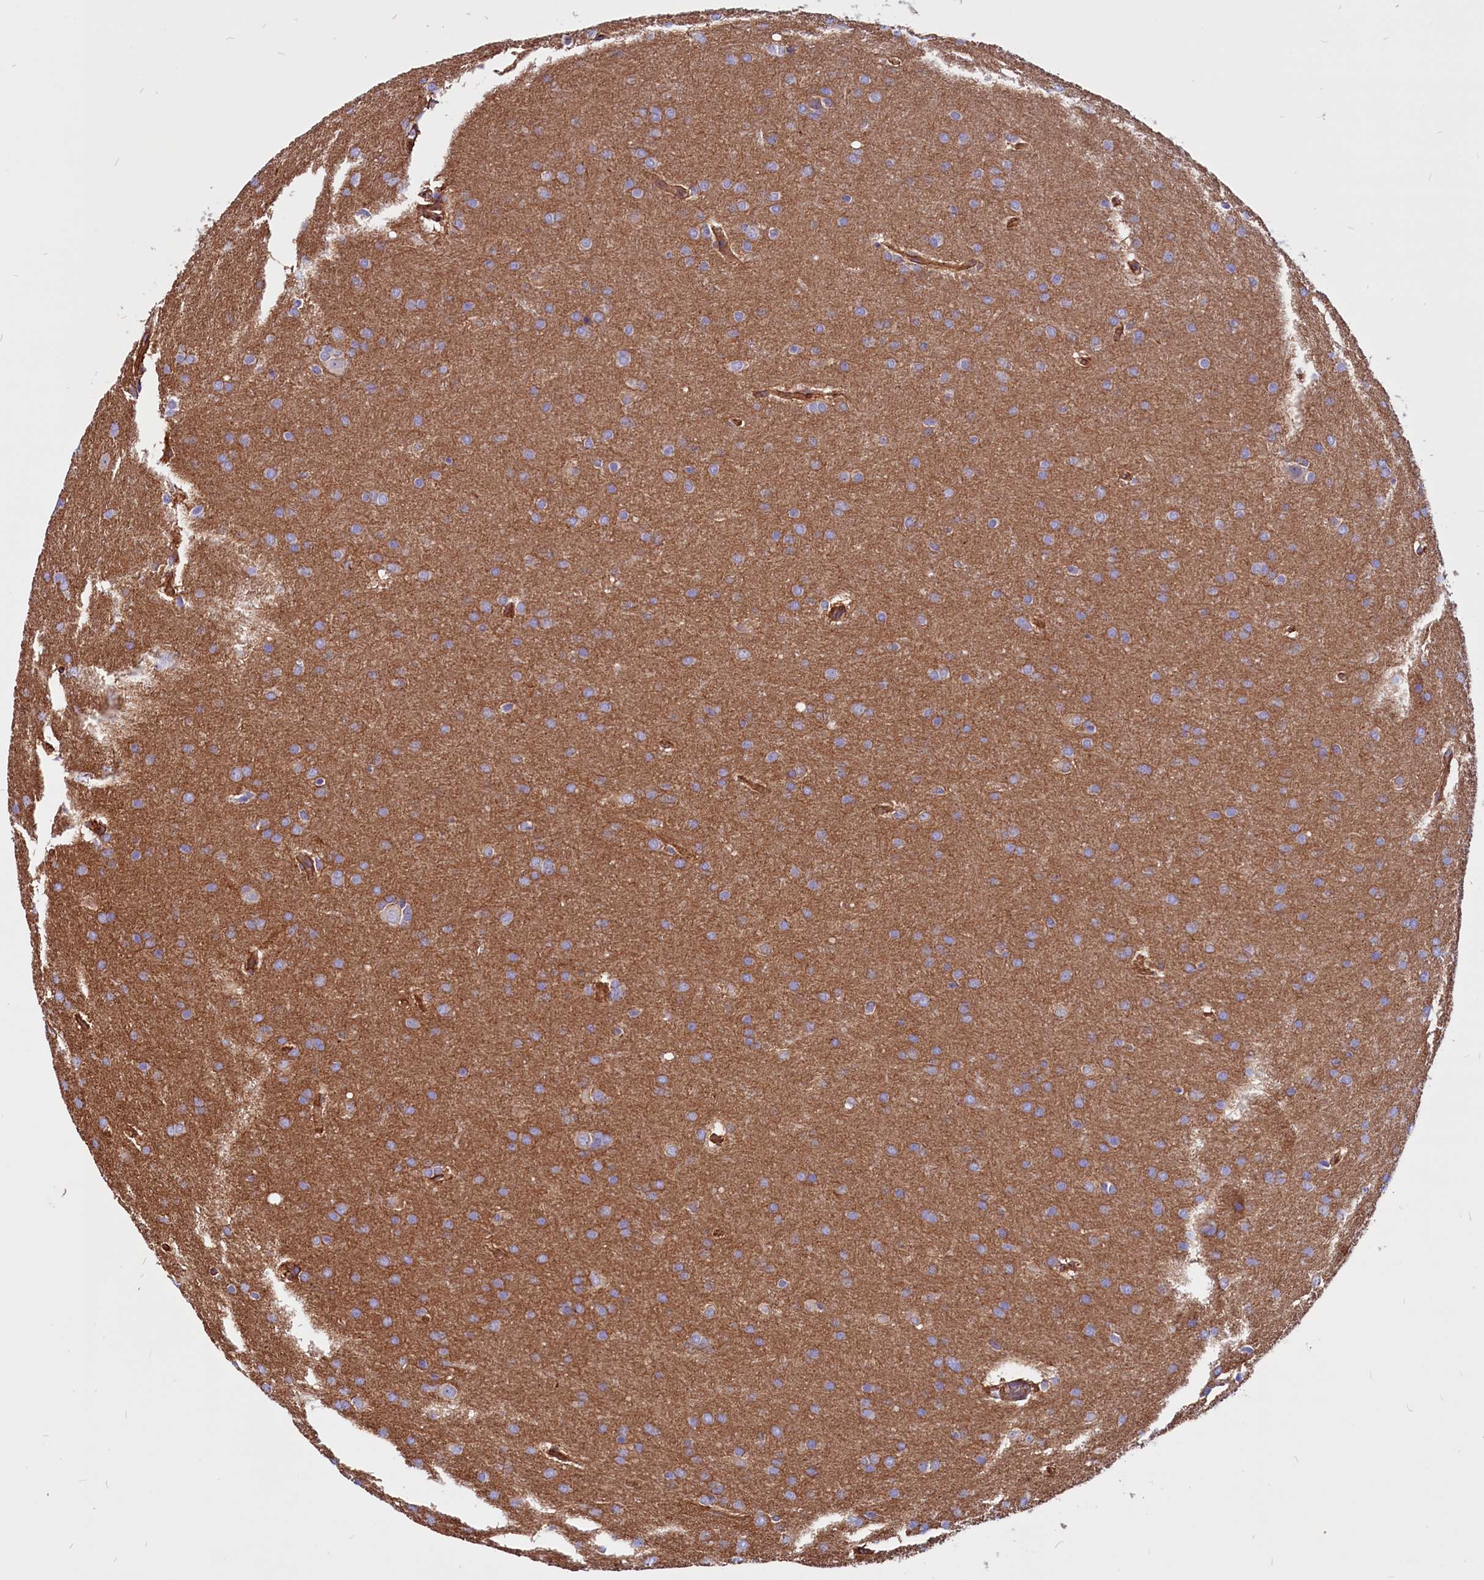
{"staining": {"intensity": "negative", "quantity": "none", "location": "none"}, "tissue": "glioma", "cell_type": "Tumor cells", "image_type": "cancer", "snomed": [{"axis": "morphology", "description": "Glioma, malignant, Low grade"}, {"axis": "topography", "description": "Brain"}], "caption": "Tumor cells show no significant positivity in glioma.", "gene": "ZNF749", "patient": {"sex": "female", "age": 32}}